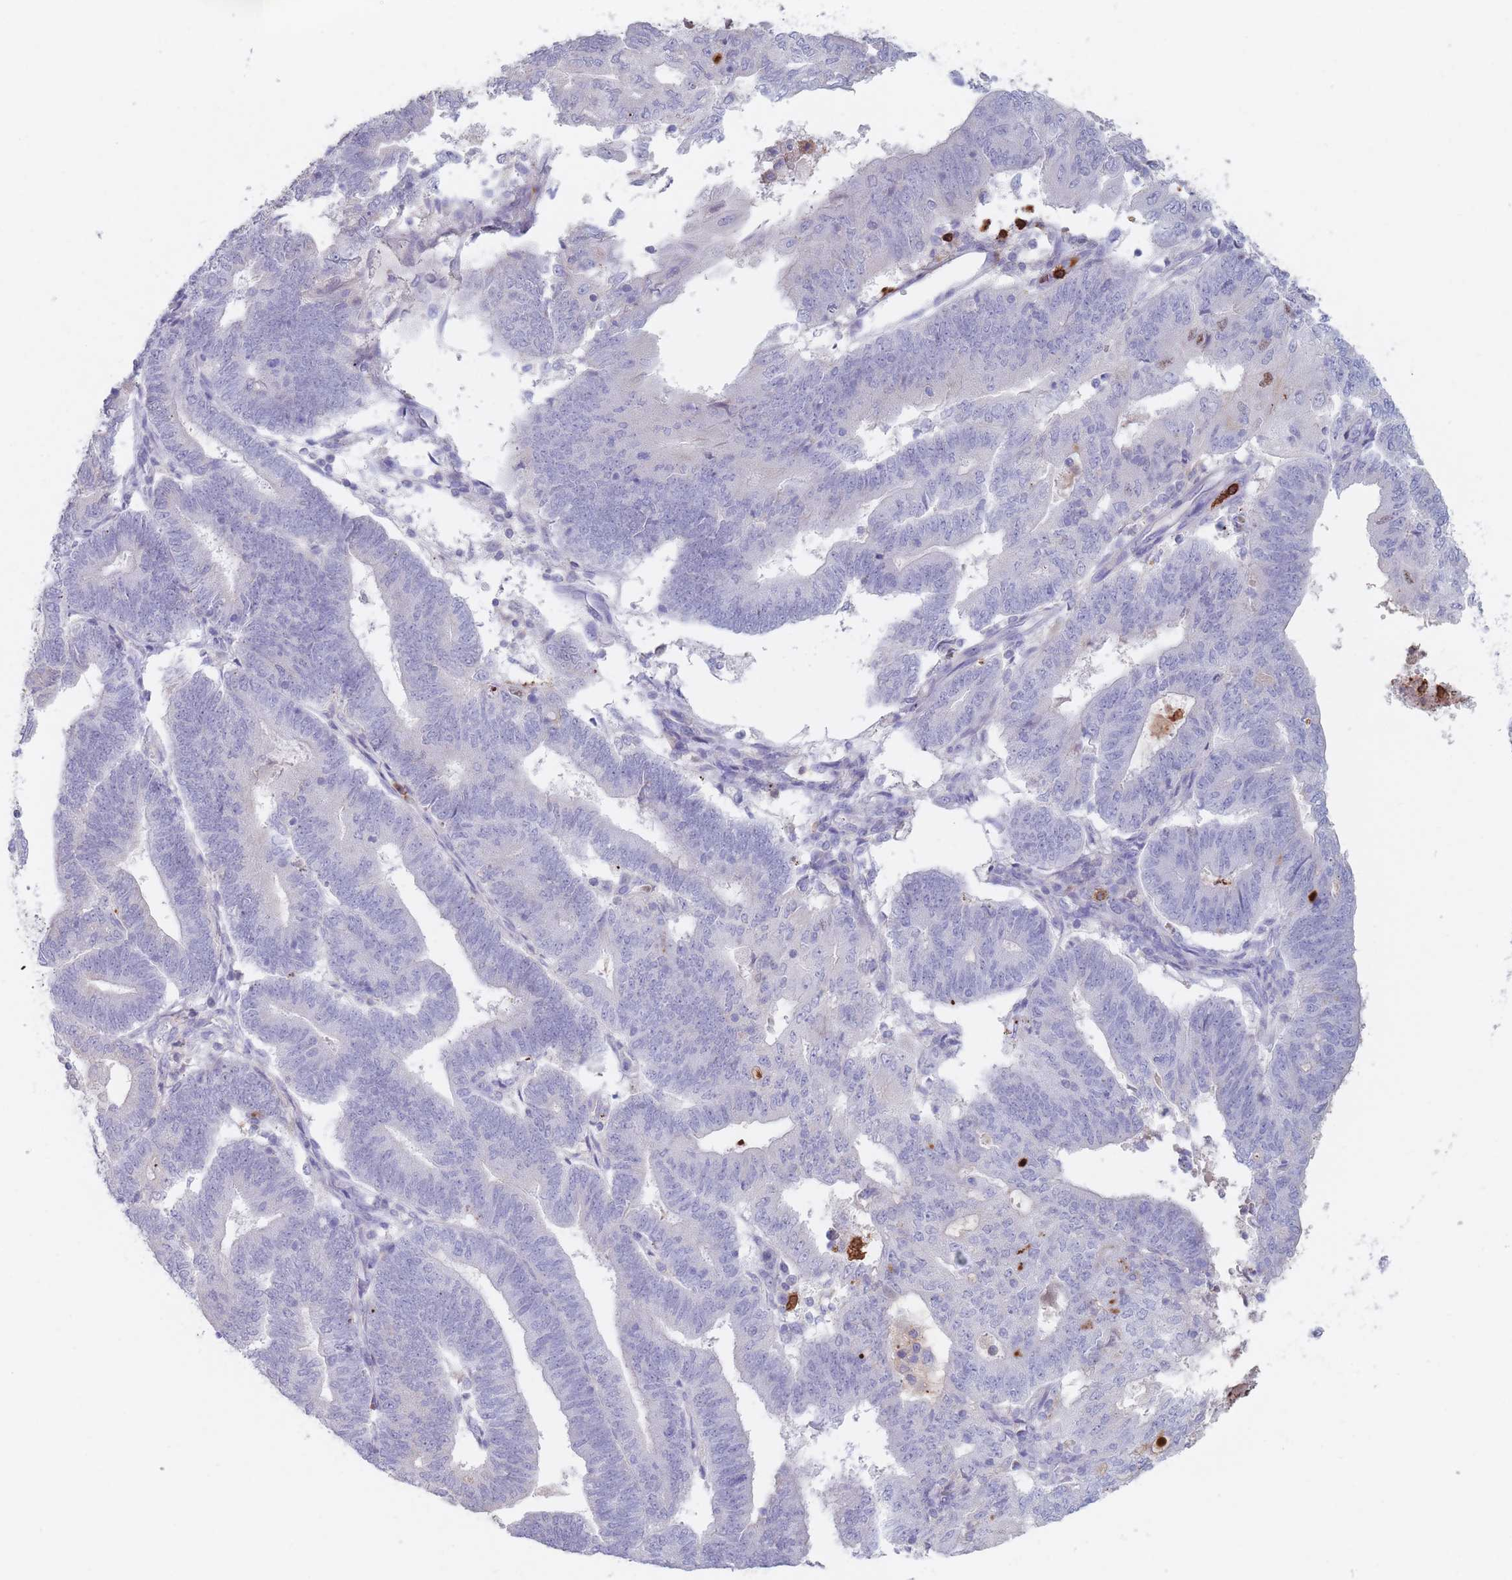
{"staining": {"intensity": "negative", "quantity": "none", "location": "none"}, "tissue": "endometrial cancer", "cell_type": "Tumor cells", "image_type": "cancer", "snomed": [{"axis": "morphology", "description": "Adenocarcinoma, NOS"}, {"axis": "topography", "description": "Endometrium"}], "caption": "Protein analysis of endometrial cancer demonstrates no significant staining in tumor cells.", "gene": "ATP1A3", "patient": {"sex": "female", "age": 70}}